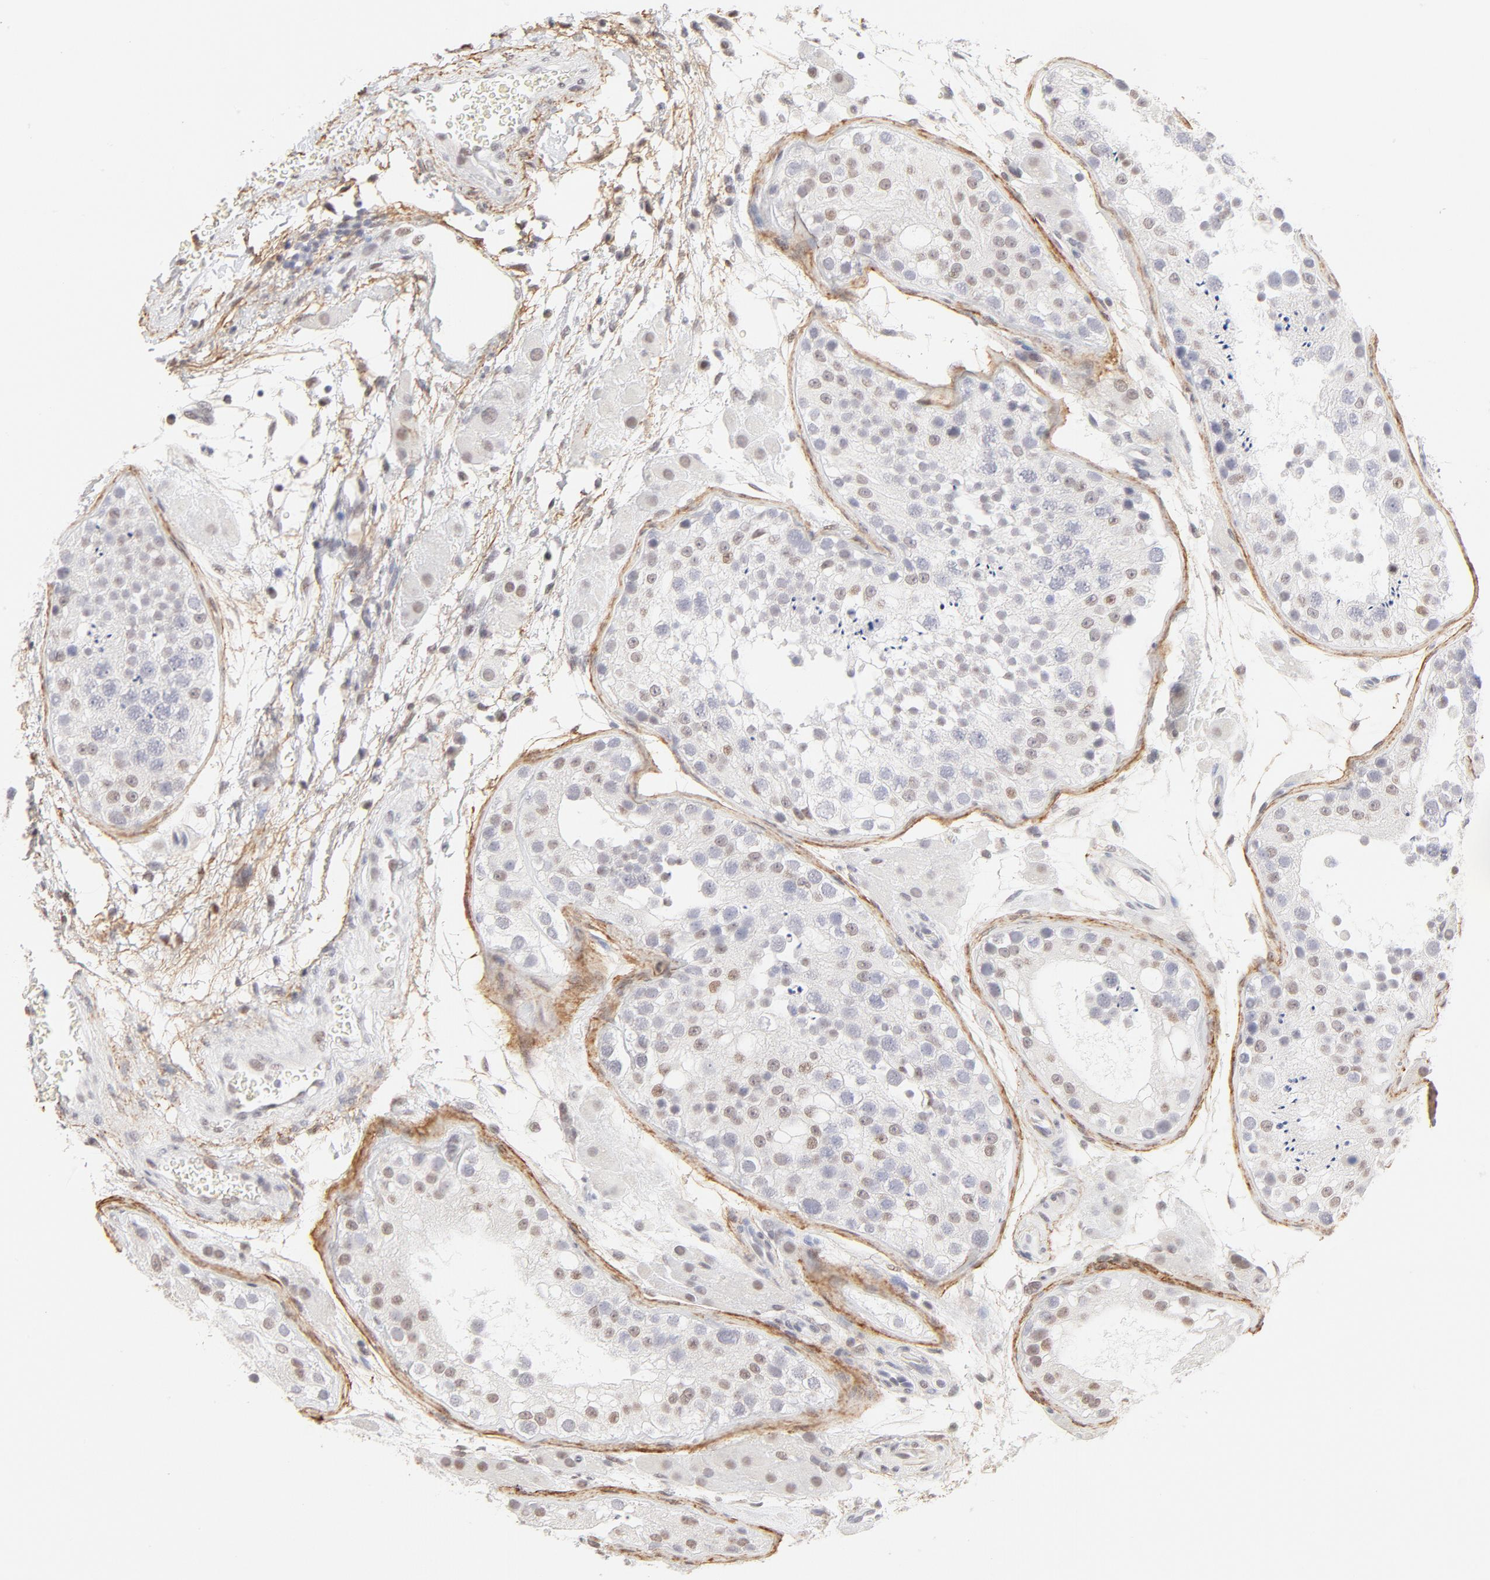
{"staining": {"intensity": "weak", "quantity": "<25%", "location": "nuclear"}, "tissue": "testis", "cell_type": "Cells in seminiferous ducts", "image_type": "normal", "snomed": [{"axis": "morphology", "description": "Normal tissue, NOS"}, {"axis": "topography", "description": "Testis"}], "caption": "Testis stained for a protein using immunohistochemistry demonstrates no expression cells in seminiferous ducts.", "gene": "PBX1", "patient": {"sex": "male", "age": 26}}